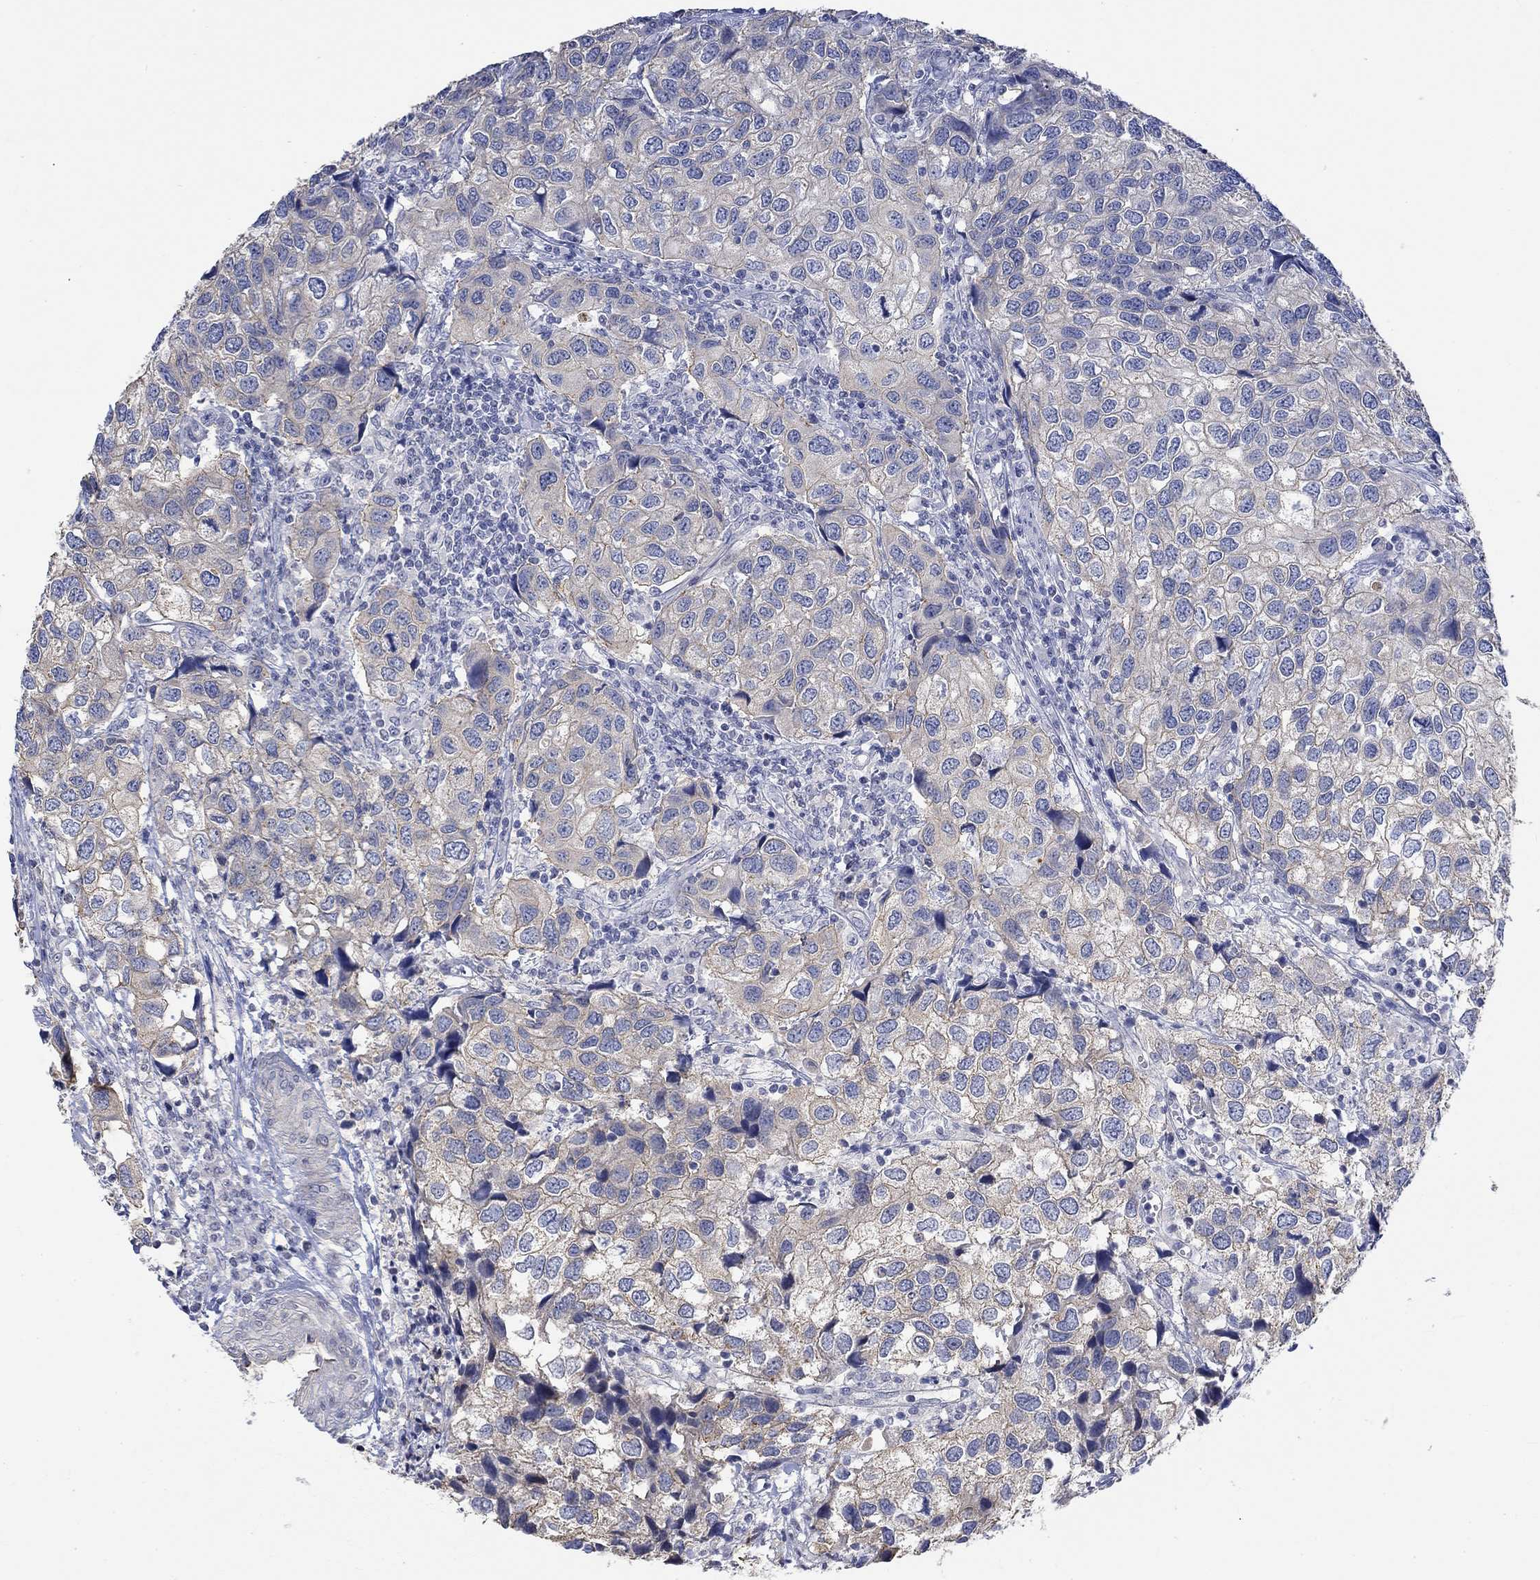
{"staining": {"intensity": "moderate", "quantity": "25%-75%", "location": "cytoplasmic/membranous"}, "tissue": "urothelial cancer", "cell_type": "Tumor cells", "image_type": "cancer", "snomed": [{"axis": "morphology", "description": "Urothelial carcinoma, High grade"}, {"axis": "topography", "description": "Urinary bladder"}], "caption": "A brown stain labels moderate cytoplasmic/membranous expression of a protein in human urothelial cancer tumor cells. (DAB (3,3'-diaminobenzidine) IHC with brightfield microscopy, high magnification).", "gene": "AGRP", "patient": {"sex": "male", "age": 79}}